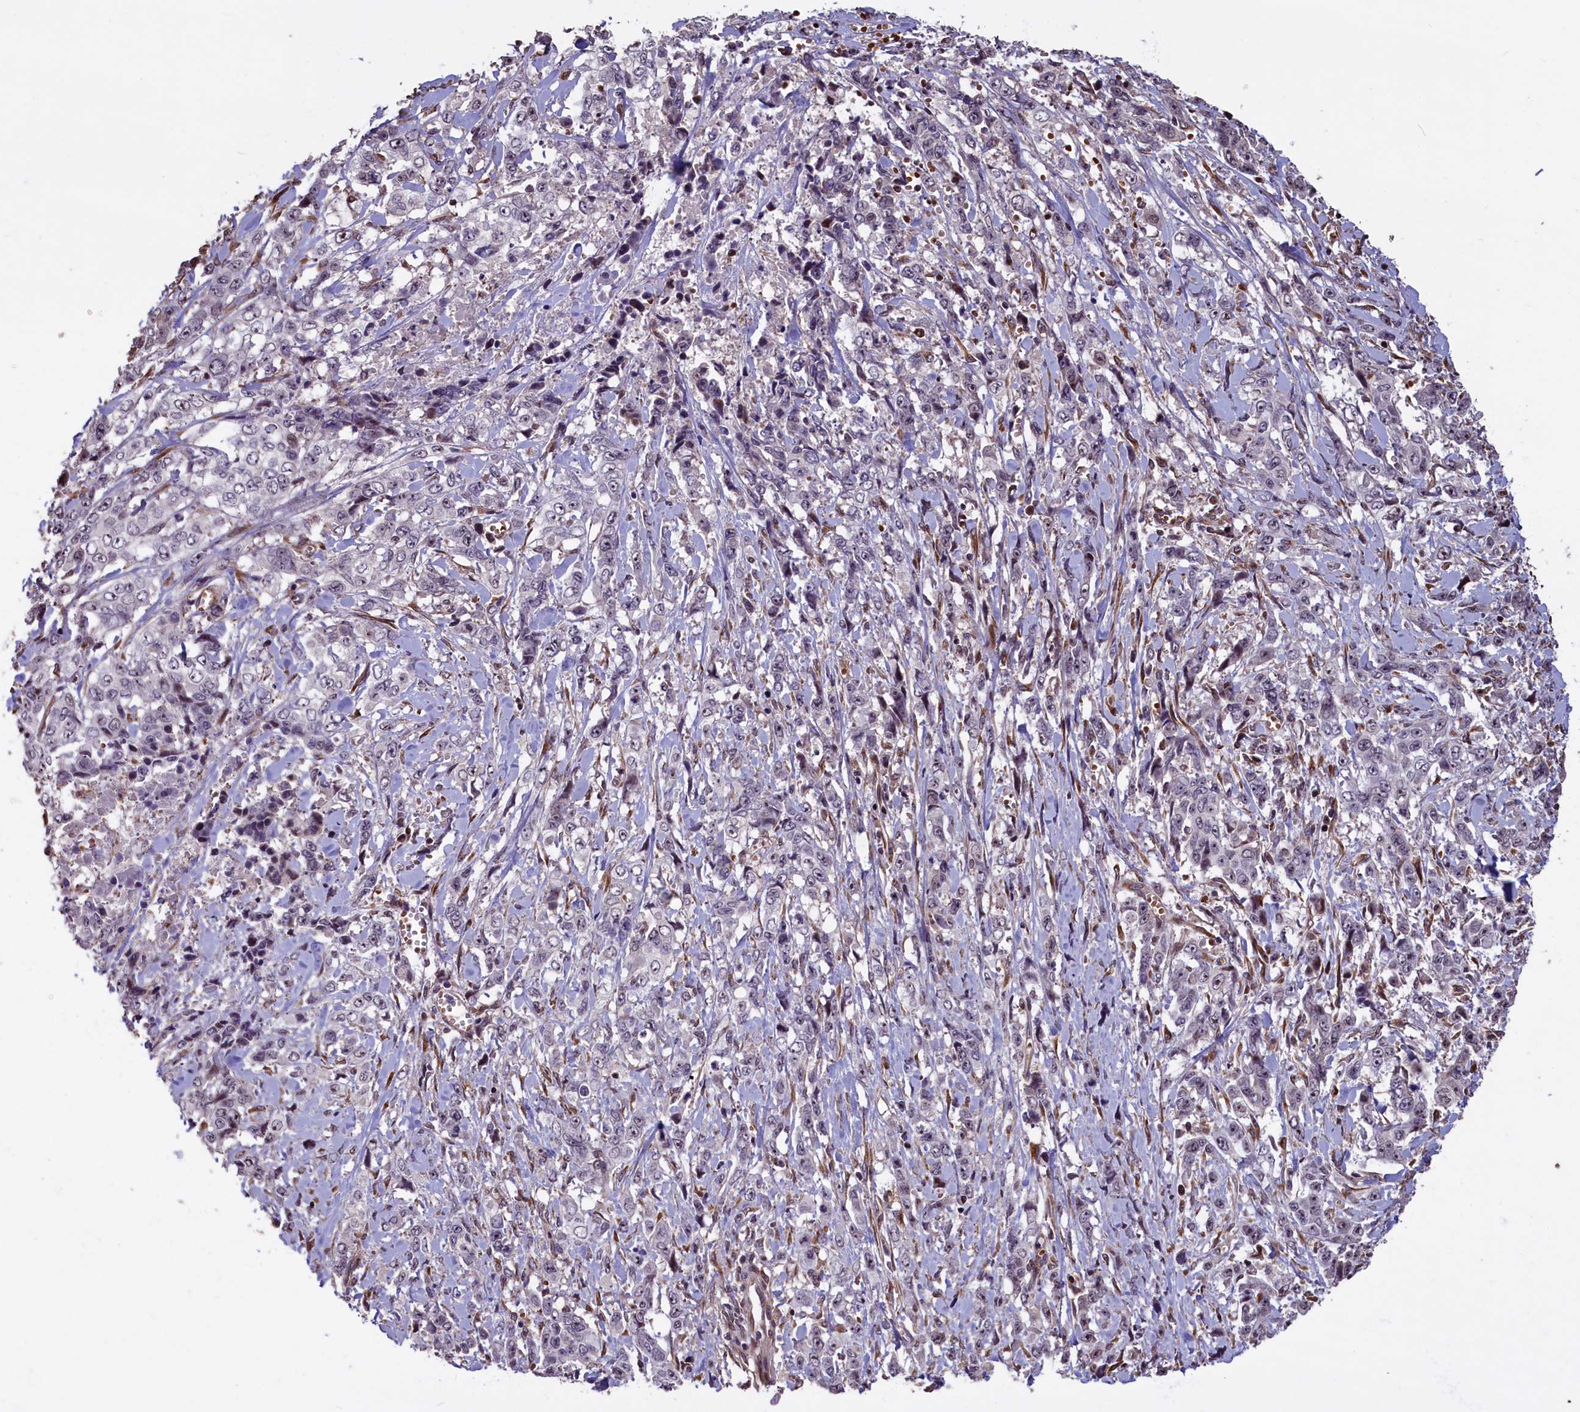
{"staining": {"intensity": "negative", "quantity": "none", "location": "none"}, "tissue": "stomach cancer", "cell_type": "Tumor cells", "image_type": "cancer", "snomed": [{"axis": "morphology", "description": "Adenocarcinoma, NOS"}, {"axis": "topography", "description": "Stomach, upper"}], "caption": "Immunohistochemical staining of stomach cancer (adenocarcinoma) shows no significant positivity in tumor cells.", "gene": "SHFL", "patient": {"sex": "male", "age": 62}}